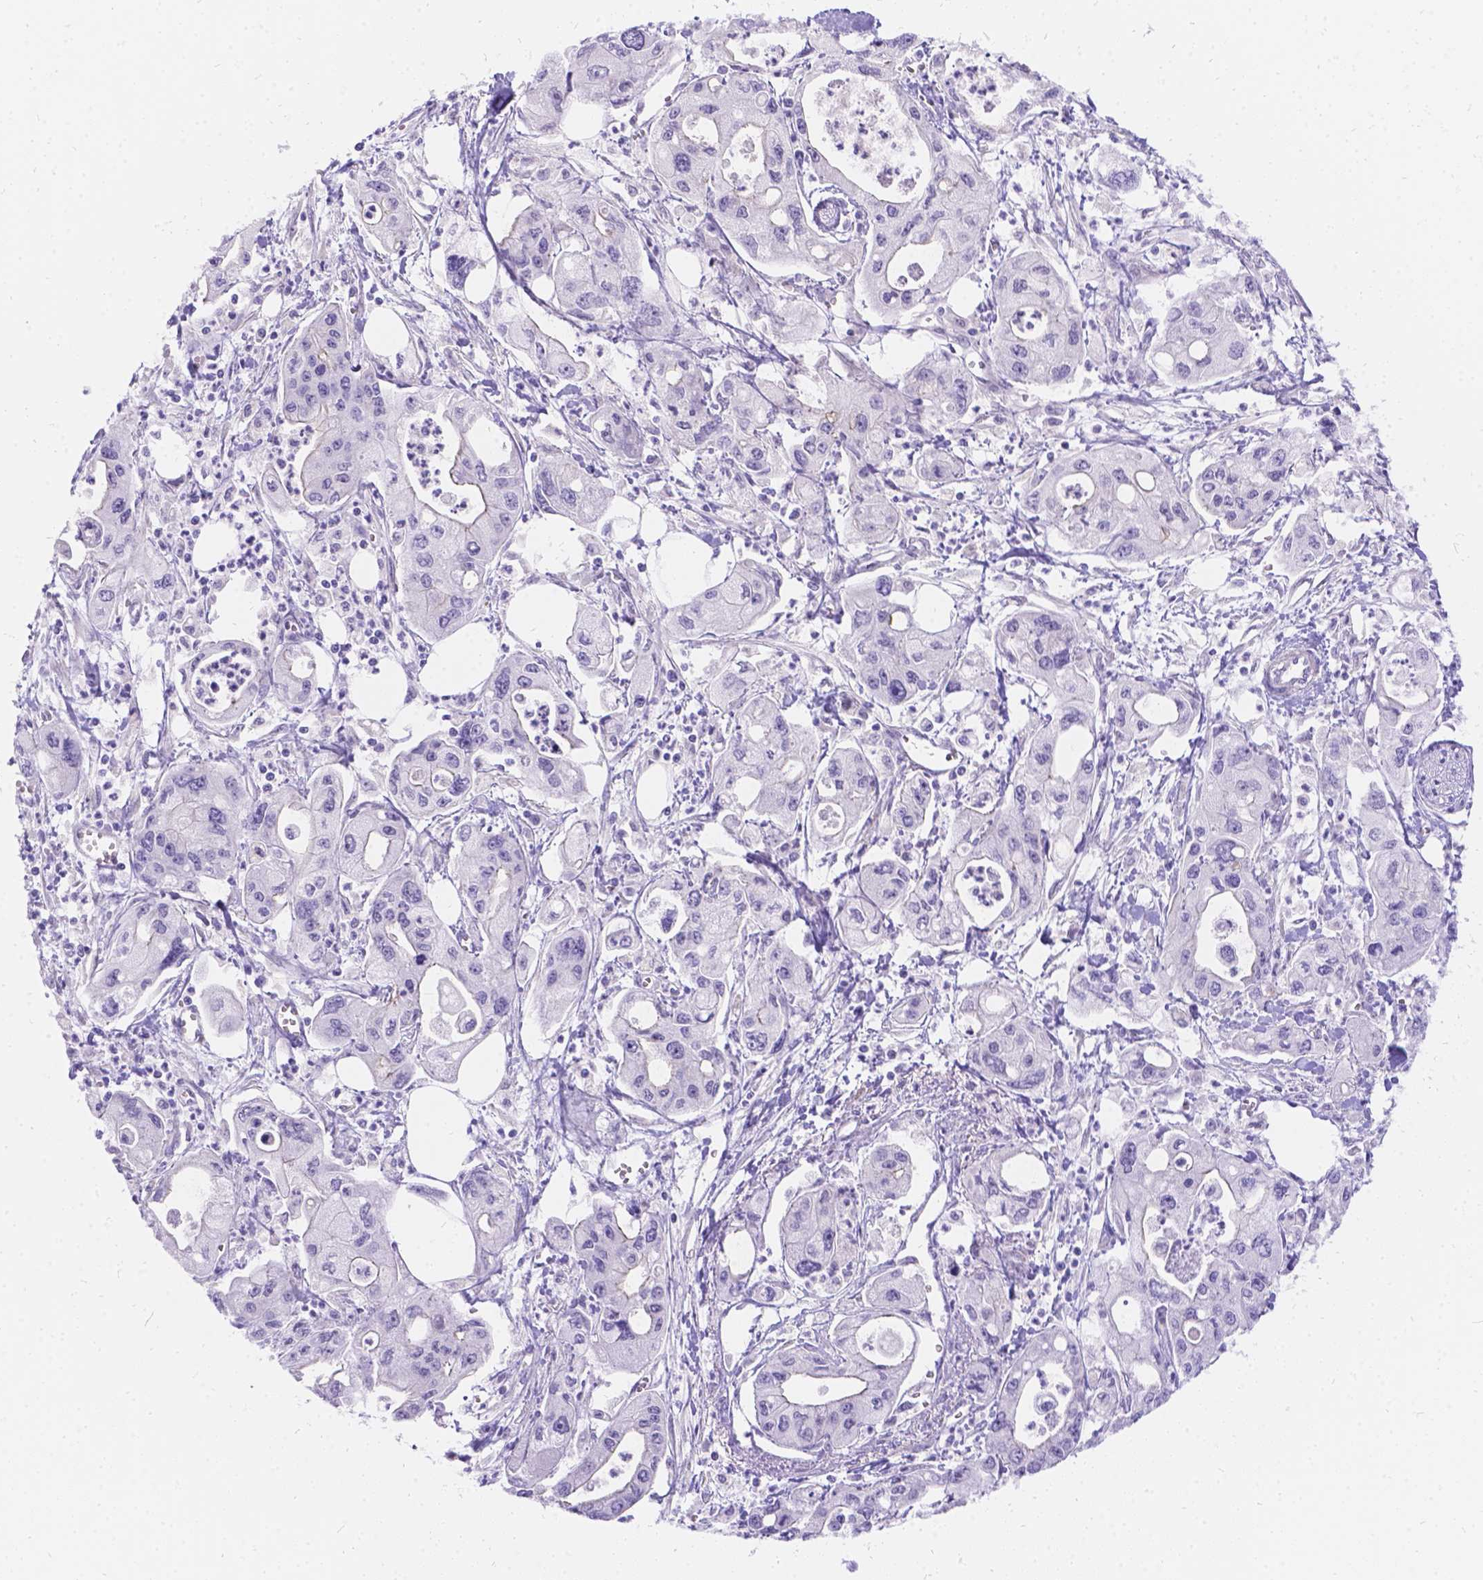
{"staining": {"intensity": "negative", "quantity": "none", "location": "none"}, "tissue": "pancreatic cancer", "cell_type": "Tumor cells", "image_type": "cancer", "snomed": [{"axis": "morphology", "description": "Adenocarcinoma, NOS"}, {"axis": "topography", "description": "Pancreas"}], "caption": "This is an immunohistochemistry histopathology image of human pancreatic cancer. There is no staining in tumor cells.", "gene": "PALS1", "patient": {"sex": "male", "age": 70}}